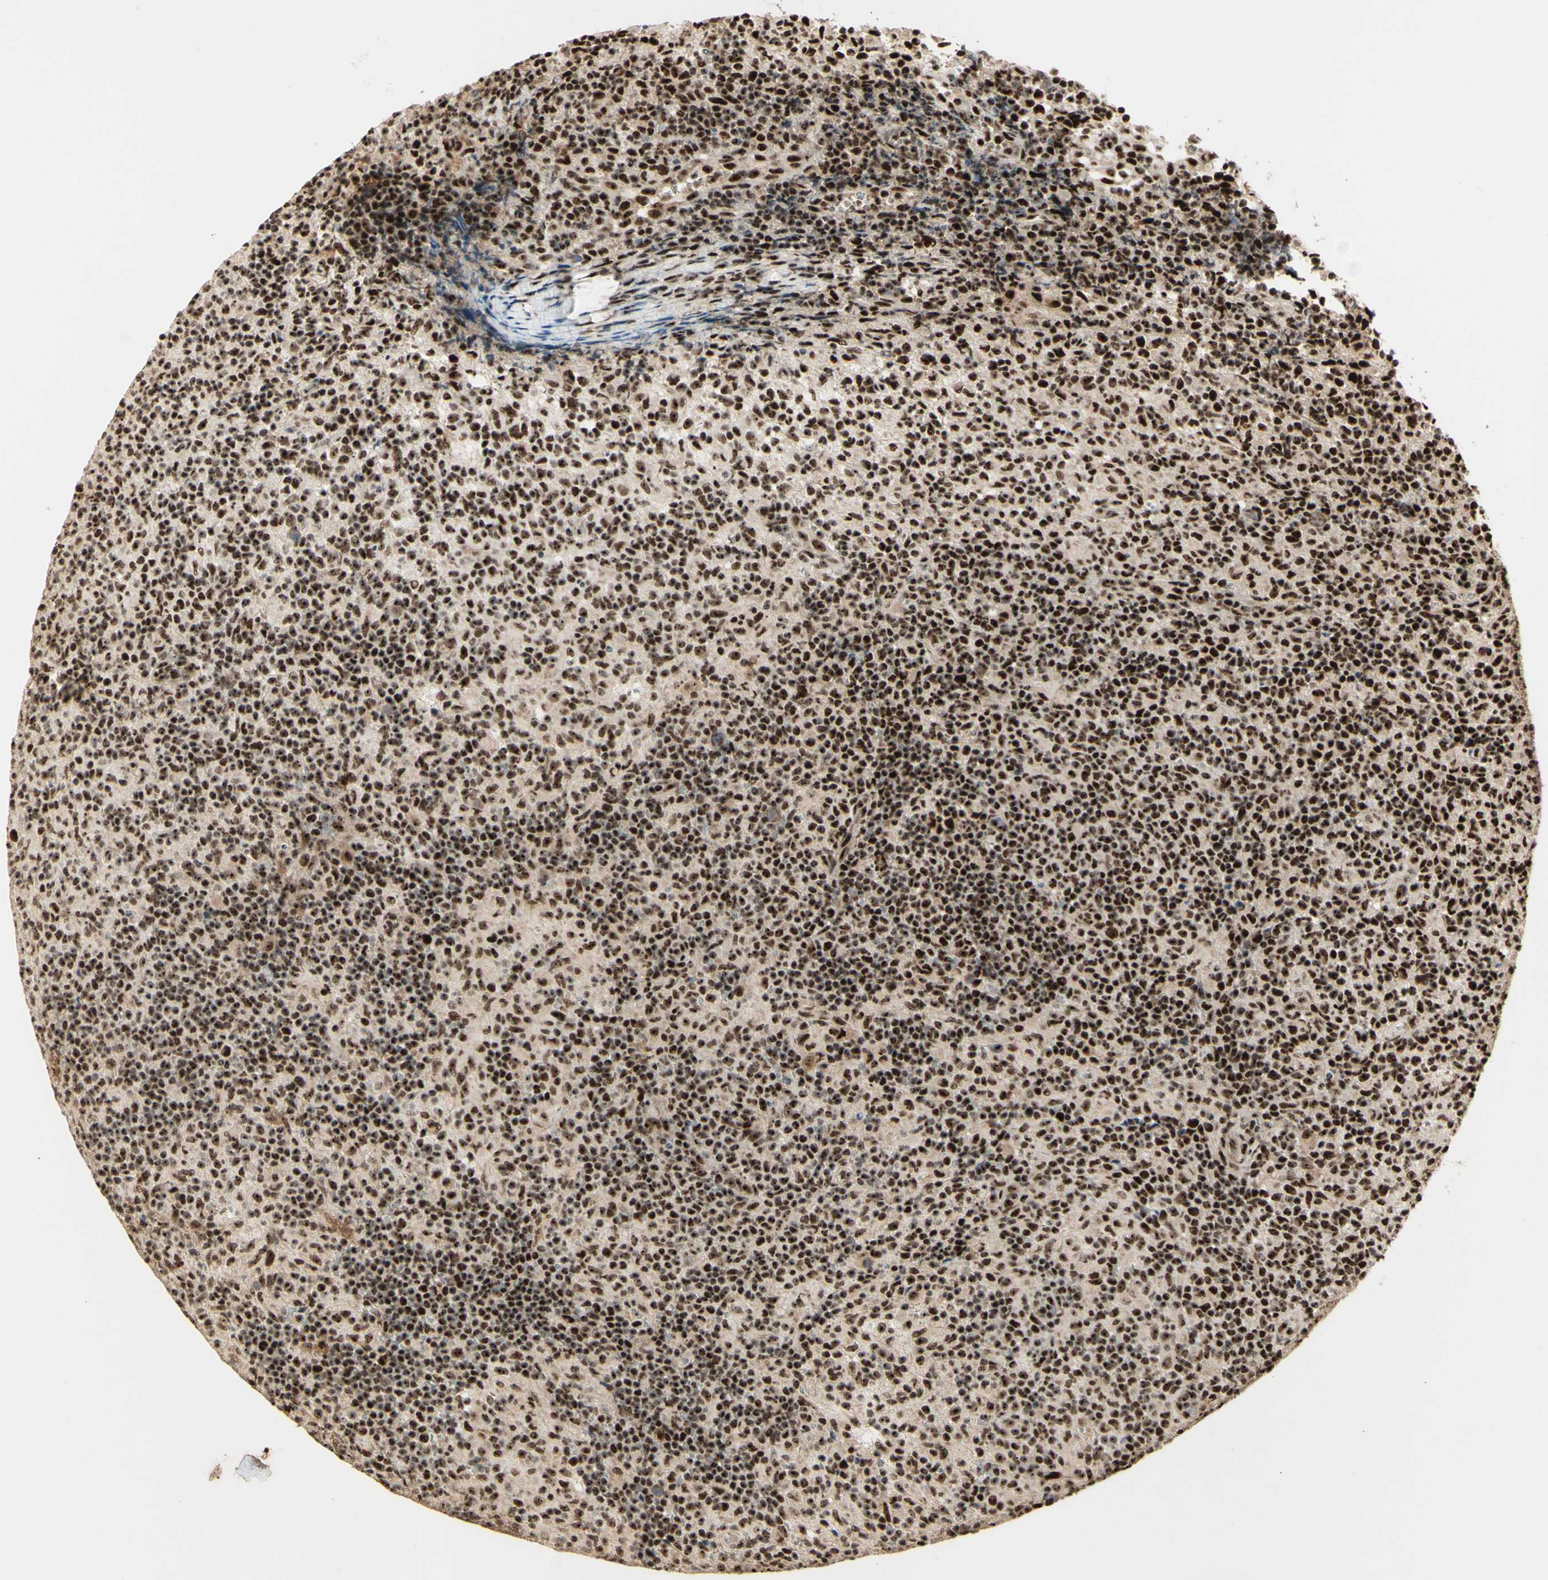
{"staining": {"intensity": "strong", "quantity": ">75%", "location": "nuclear"}, "tissue": "lymph node", "cell_type": "Germinal center cells", "image_type": "normal", "snomed": [{"axis": "morphology", "description": "Normal tissue, NOS"}, {"axis": "morphology", "description": "Inflammation, NOS"}, {"axis": "topography", "description": "Lymph node"}], "caption": "A brown stain shows strong nuclear staining of a protein in germinal center cells of benign human lymph node. (DAB IHC with brightfield microscopy, high magnification).", "gene": "DHX9", "patient": {"sex": "male", "age": 55}}